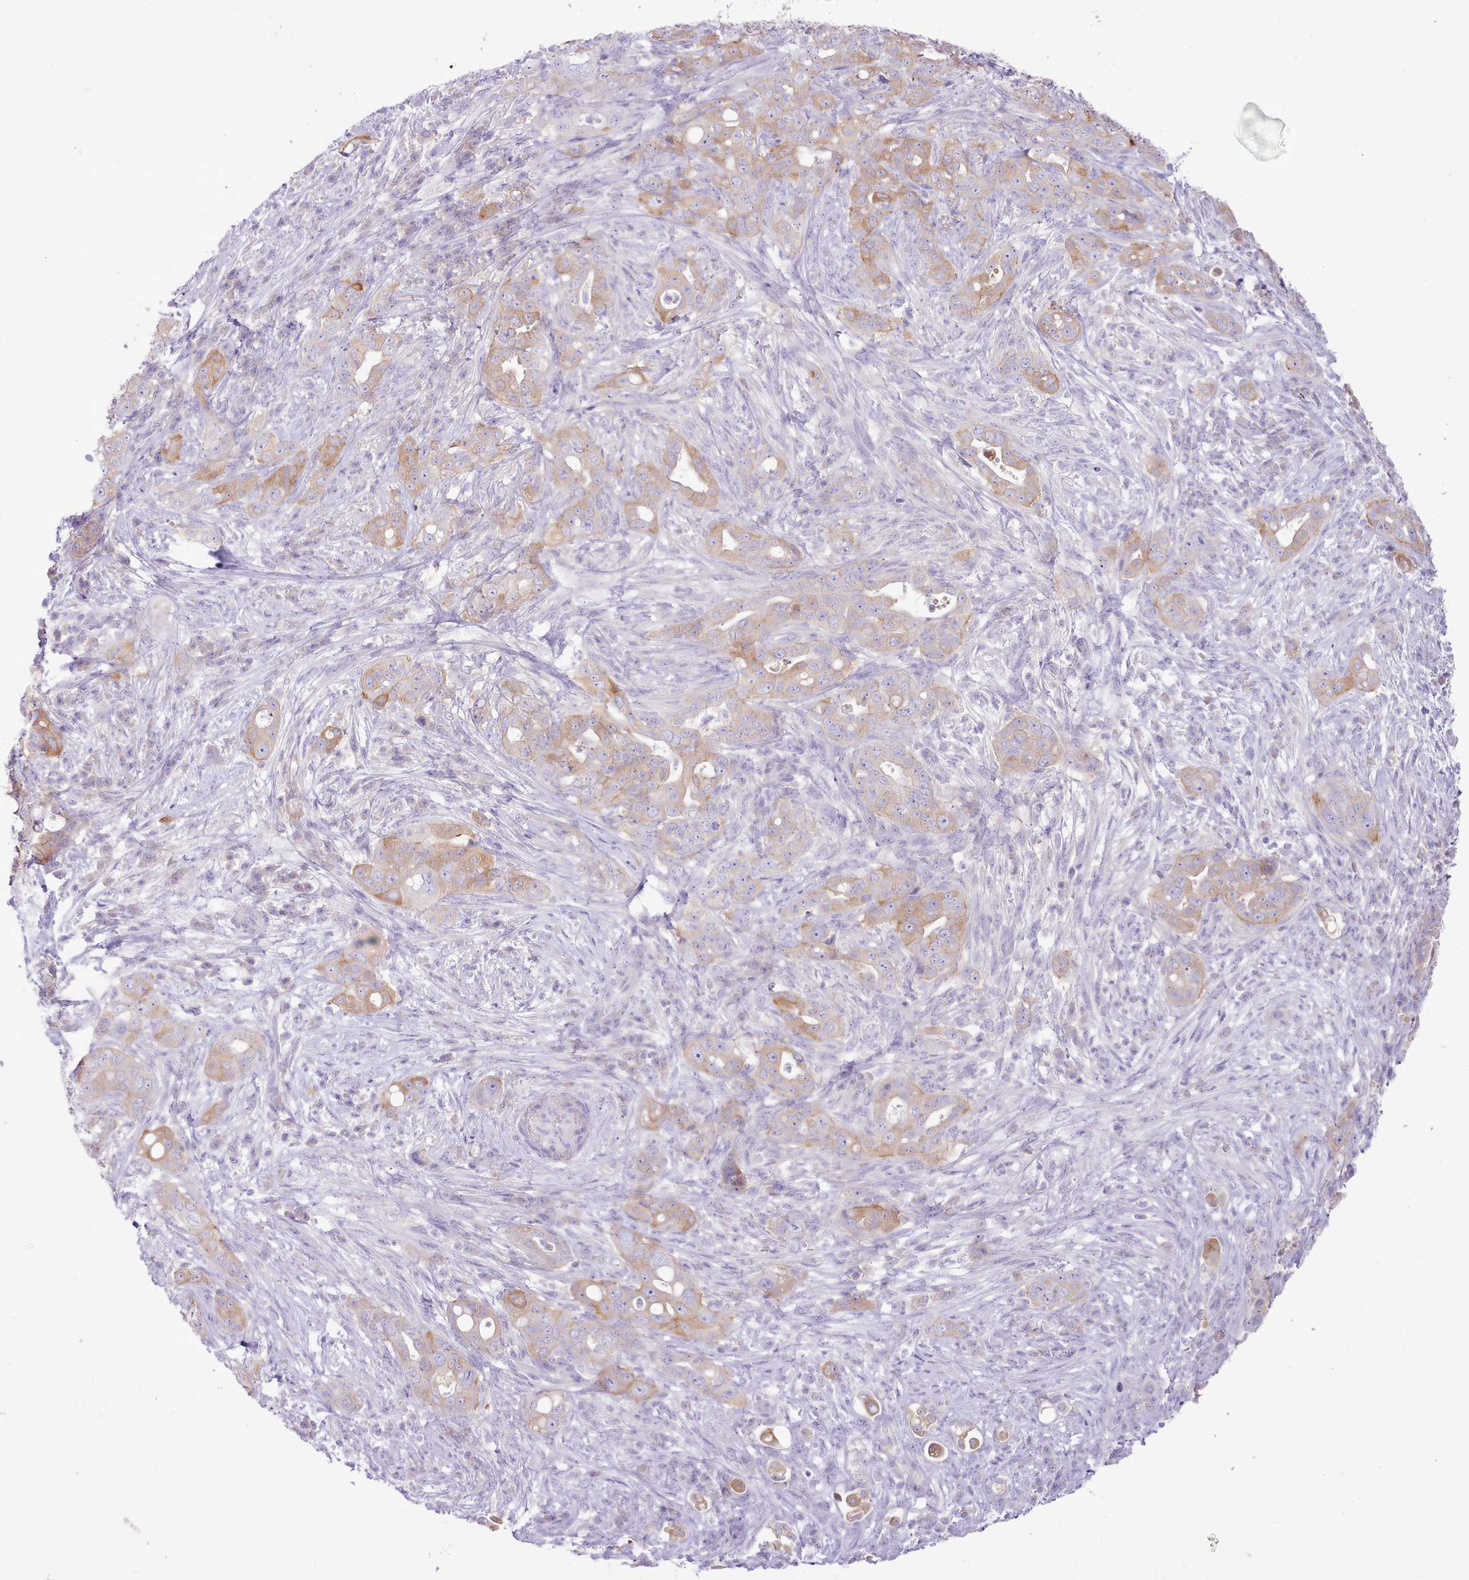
{"staining": {"intensity": "moderate", "quantity": "25%-75%", "location": "cytoplasmic/membranous"}, "tissue": "pancreatic cancer", "cell_type": "Tumor cells", "image_type": "cancer", "snomed": [{"axis": "morphology", "description": "Normal tissue, NOS"}, {"axis": "morphology", "description": "Adenocarcinoma, NOS"}, {"axis": "topography", "description": "Lymph node"}, {"axis": "topography", "description": "Pancreas"}], "caption": "There is medium levels of moderate cytoplasmic/membranous staining in tumor cells of pancreatic adenocarcinoma, as demonstrated by immunohistochemical staining (brown color).", "gene": "MDFI", "patient": {"sex": "female", "age": 67}}